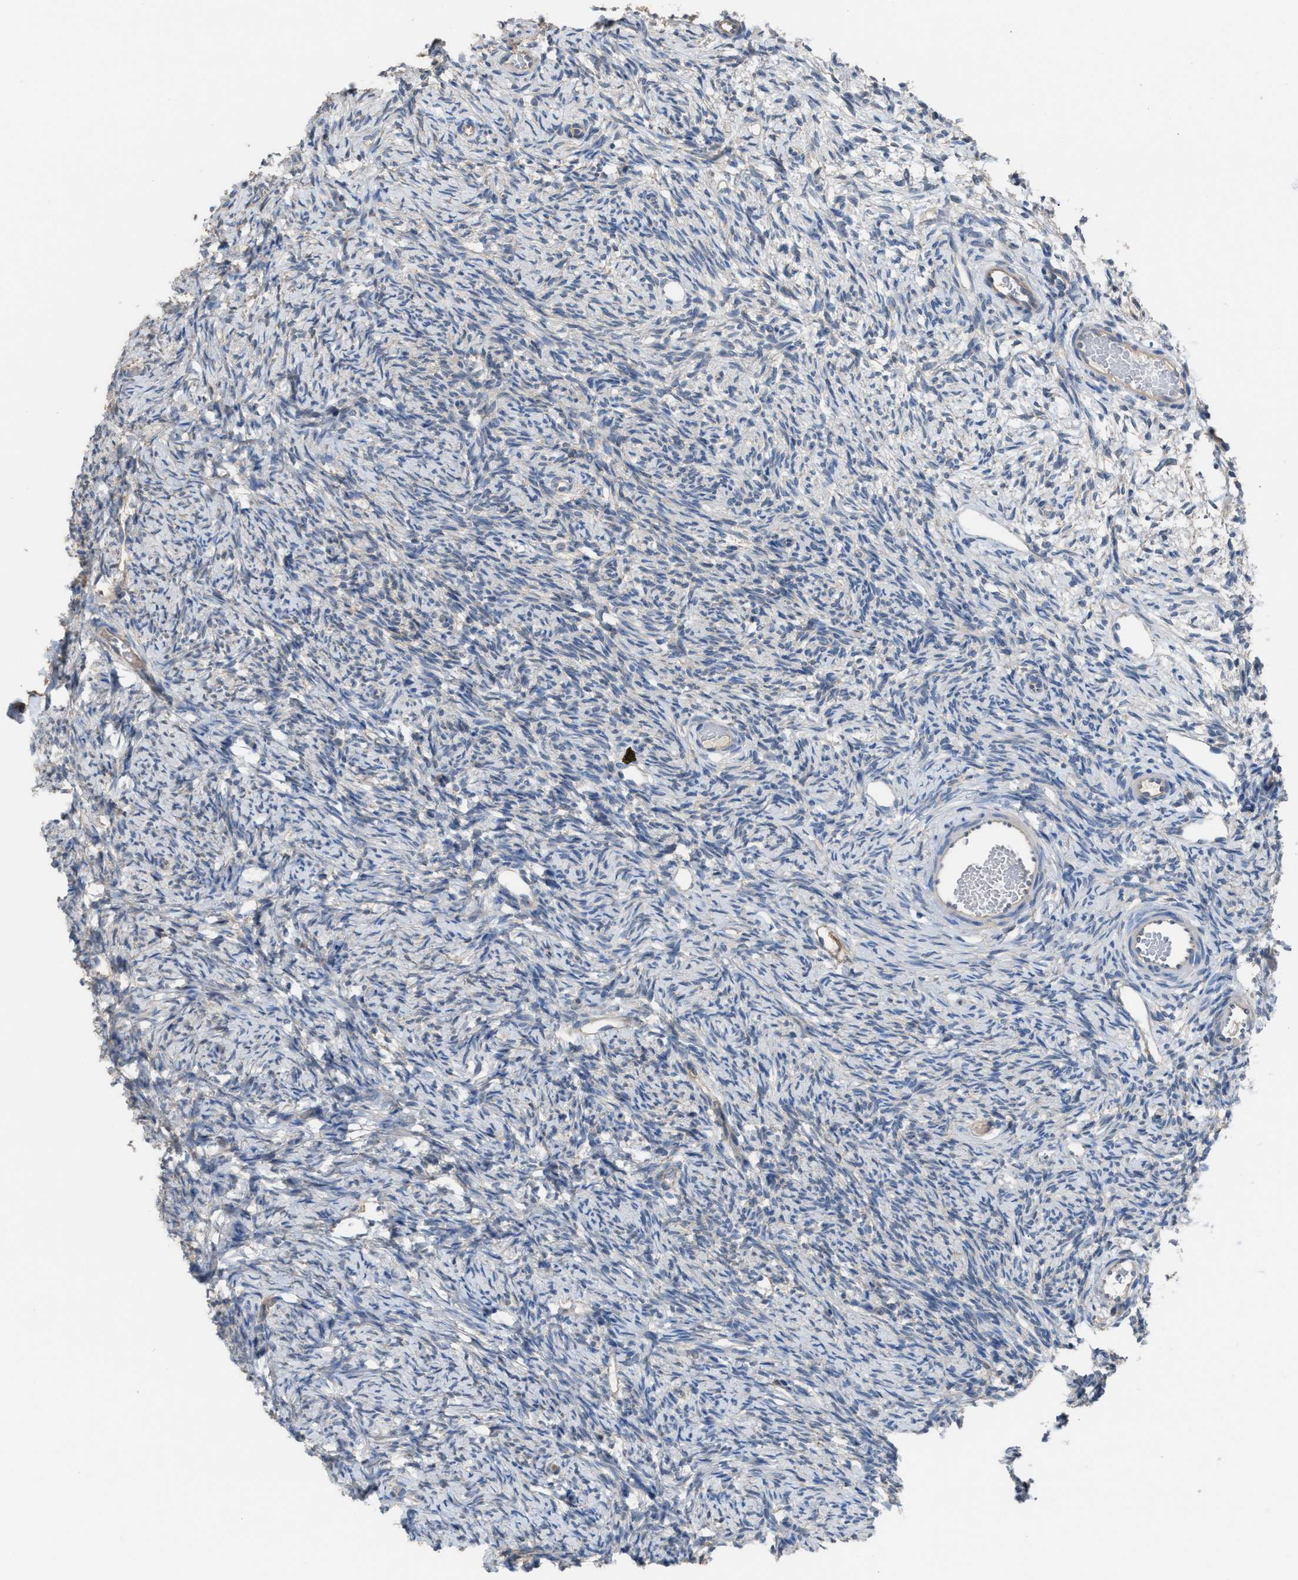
{"staining": {"intensity": "weak", "quantity": "<25%", "location": "cytoplasmic/membranous"}, "tissue": "ovary", "cell_type": "Follicle cells", "image_type": "normal", "snomed": [{"axis": "morphology", "description": "Normal tissue, NOS"}, {"axis": "topography", "description": "Ovary"}], "caption": "Immunohistochemical staining of unremarkable human ovary reveals no significant positivity in follicle cells. The staining was performed using DAB (3,3'-diaminobenzidine) to visualize the protein expression in brown, while the nuclei were stained in blue with hematoxylin (Magnification: 20x).", "gene": "NQO2", "patient": {"sex": "female", "age": 33}}